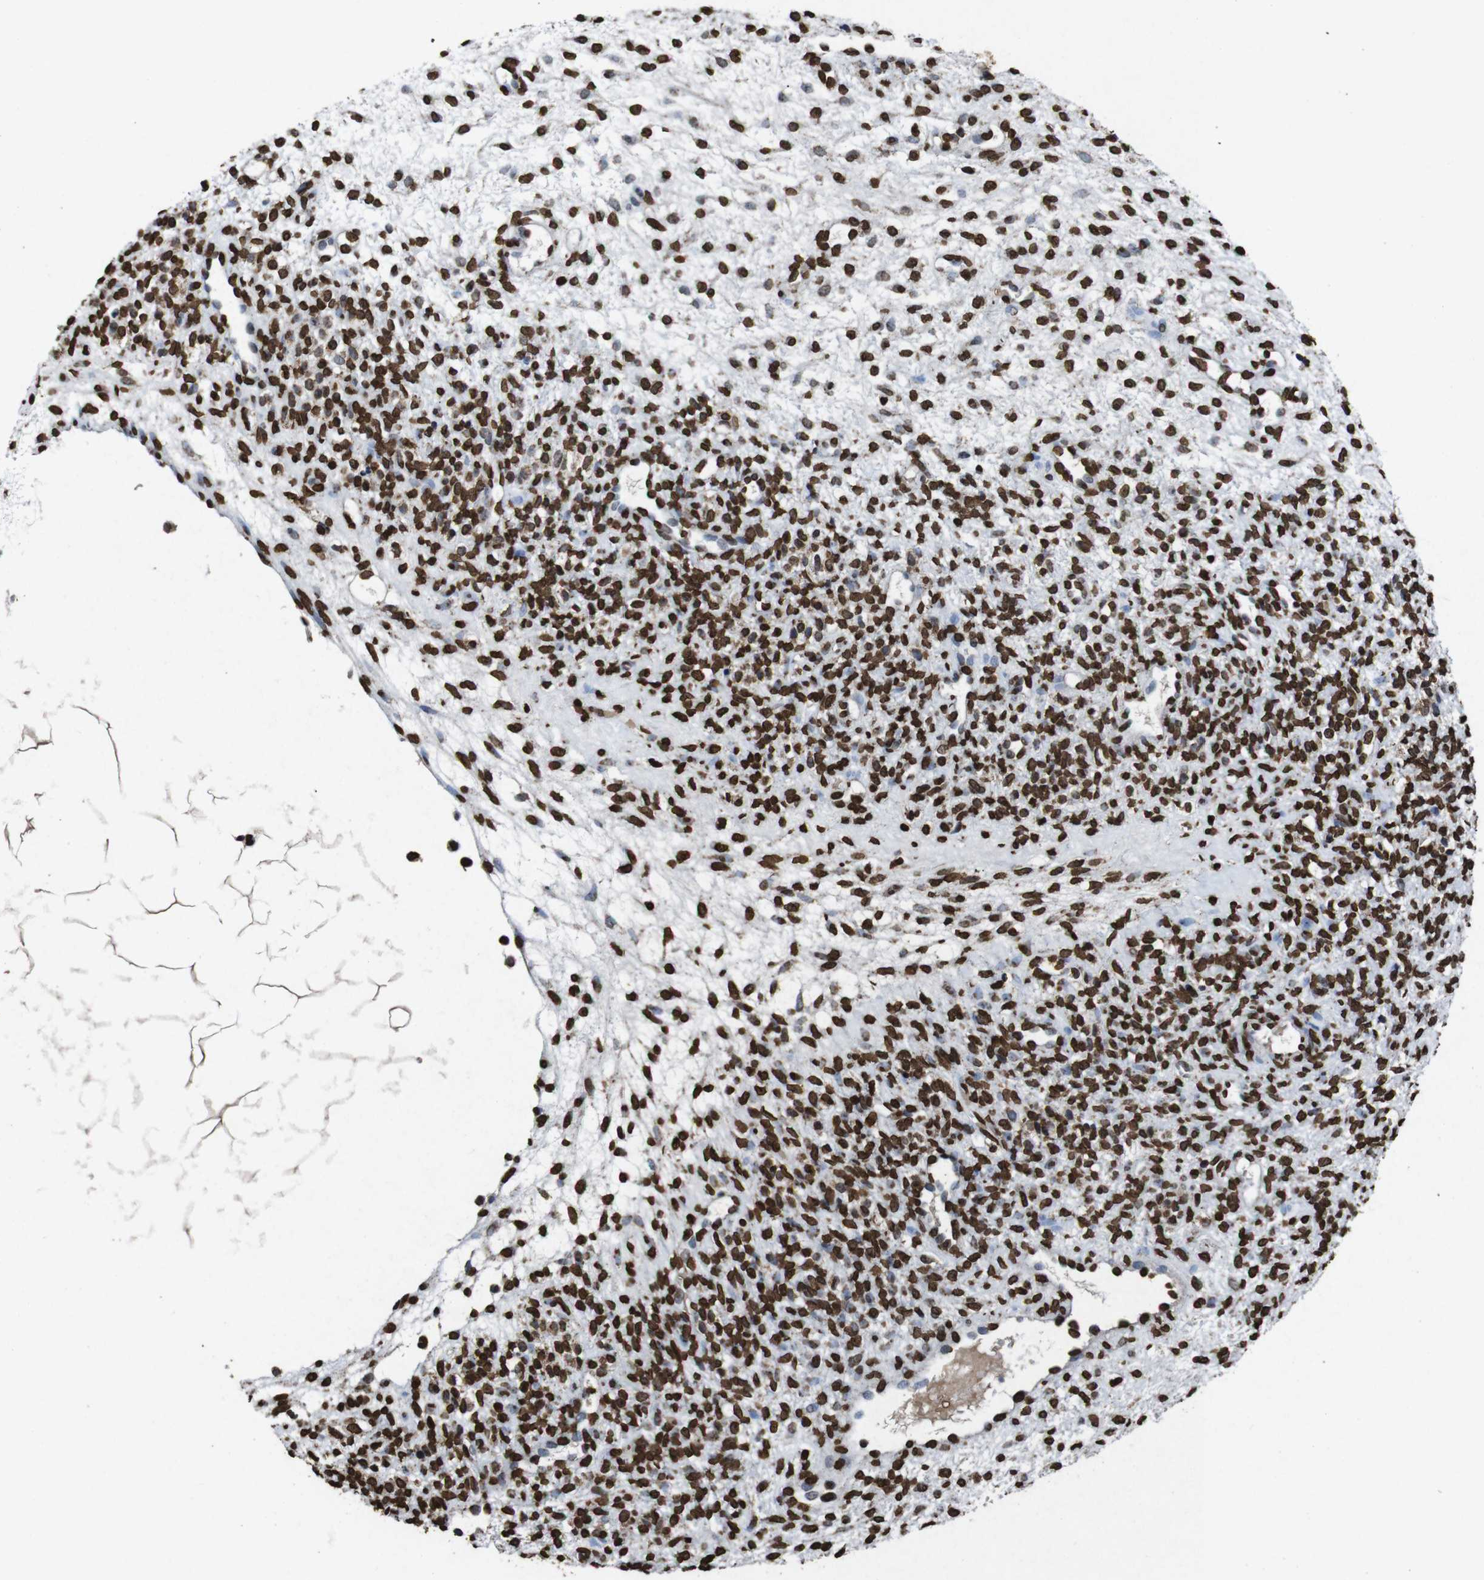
{"staining": {"intensity": "strong", "quantity": ">75%", "location": "nuclear"}, "tissue": "ovary", "cell_type": "Ovarian stroma cells", "image_type": "normal", "snomed": [{"axis": "morphology", "description": "Normal tissue, NOS"}, {"axis": "morphology", "description": "Cyst, NOS"}, {"axis": "topography", "description": "Ovary"}], "caption": "Immunohistochemistry (DAB) staining of unremarkable human ovary displays strong nuclear protein staining in approximately >75% of ovarian stroma cells.", "gene": "MDM2", "patient": {"sex": "female", "age": 18}}